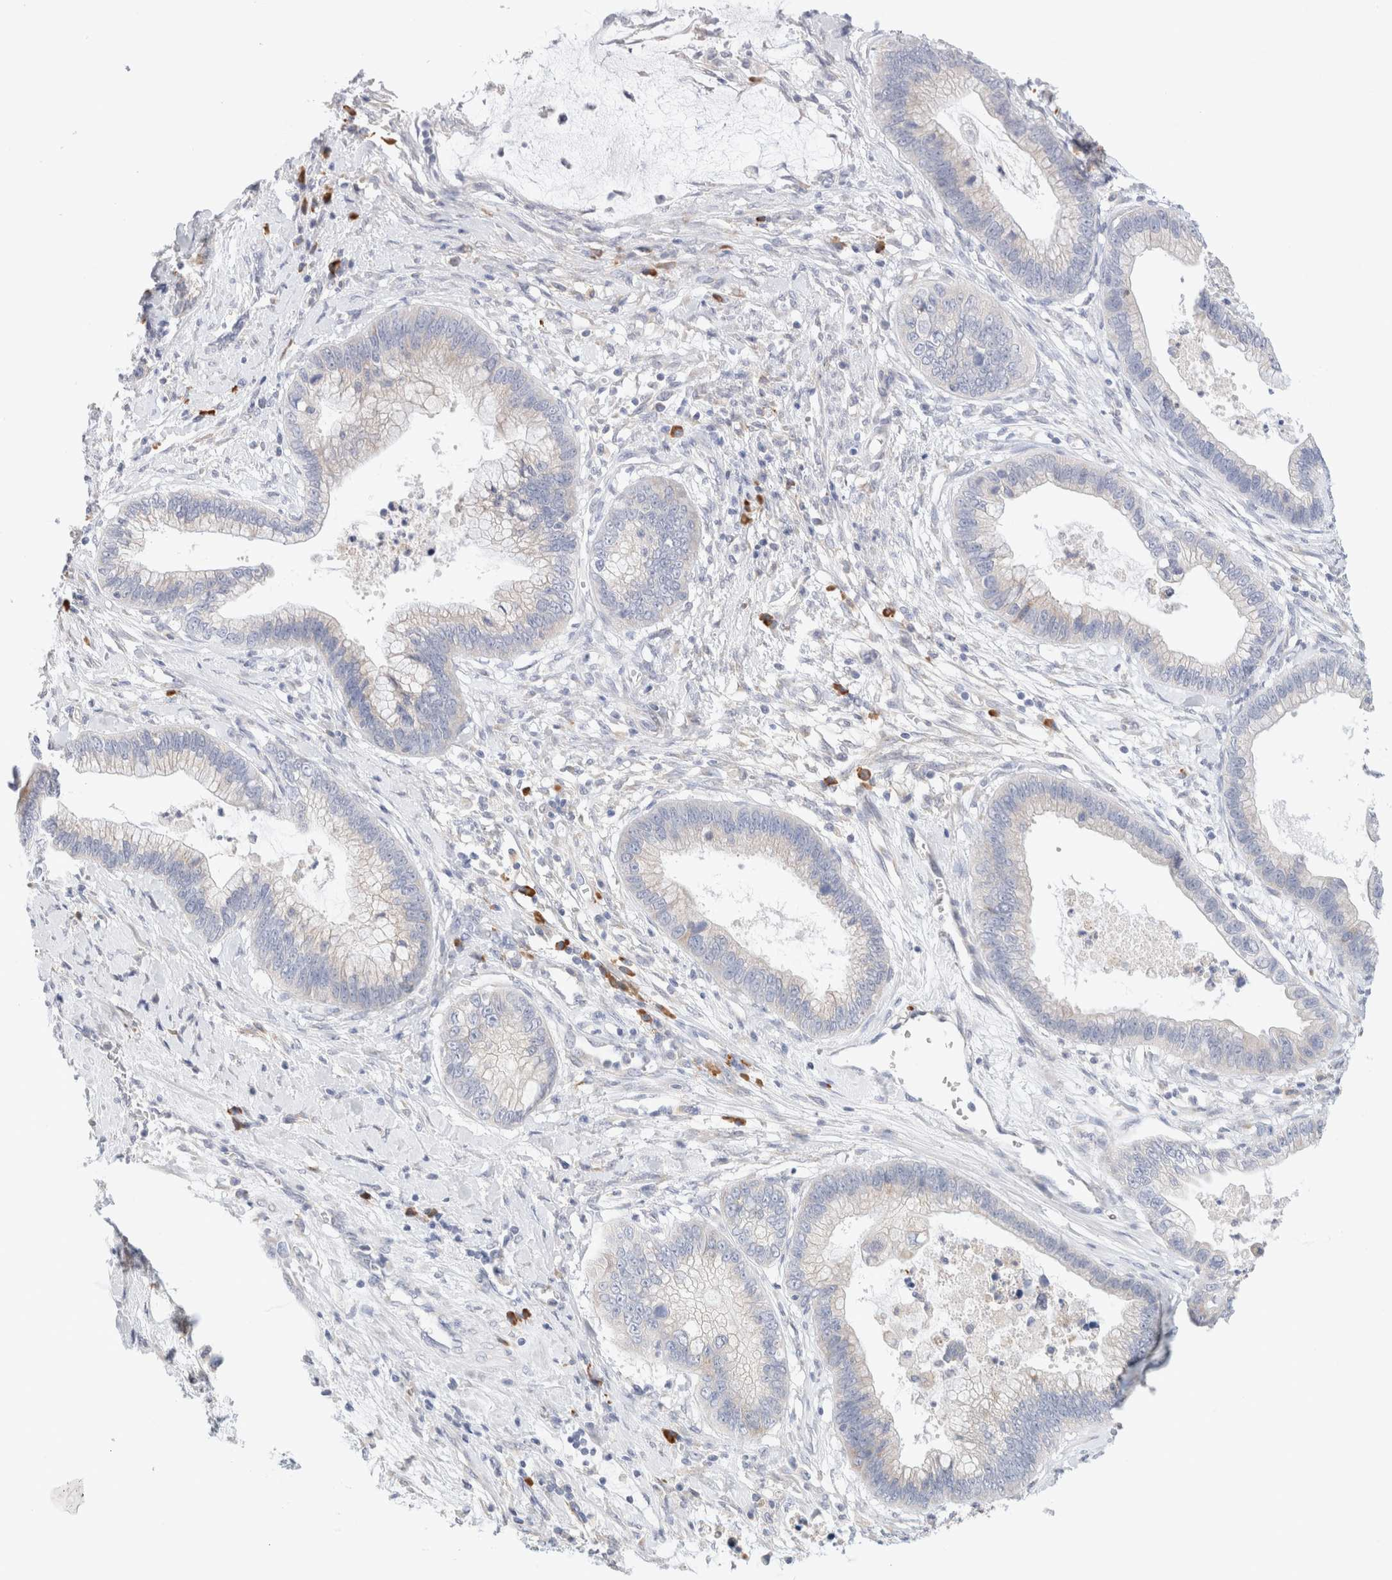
{"staining": {"intensity": "negative", "quantity": "none", "location": "none"}, "tissue": "cervical cancer", "cell_type": "Tumor cells", "image_type": "cancer", "snomed": [{"axis": "morphology", "description": "Adenocarcinoma, NOS"}, {"axis": "topography", "description": "Cervix"}], "caption": "Immunohistochemistry (IHC) photomicrograph of adenocarcinoma (cervical) stained for a protein (brown), which reveals no staining in tumor cells.", "gene": "GADD45G", "patient": {"sex": "female", "age": 44}}